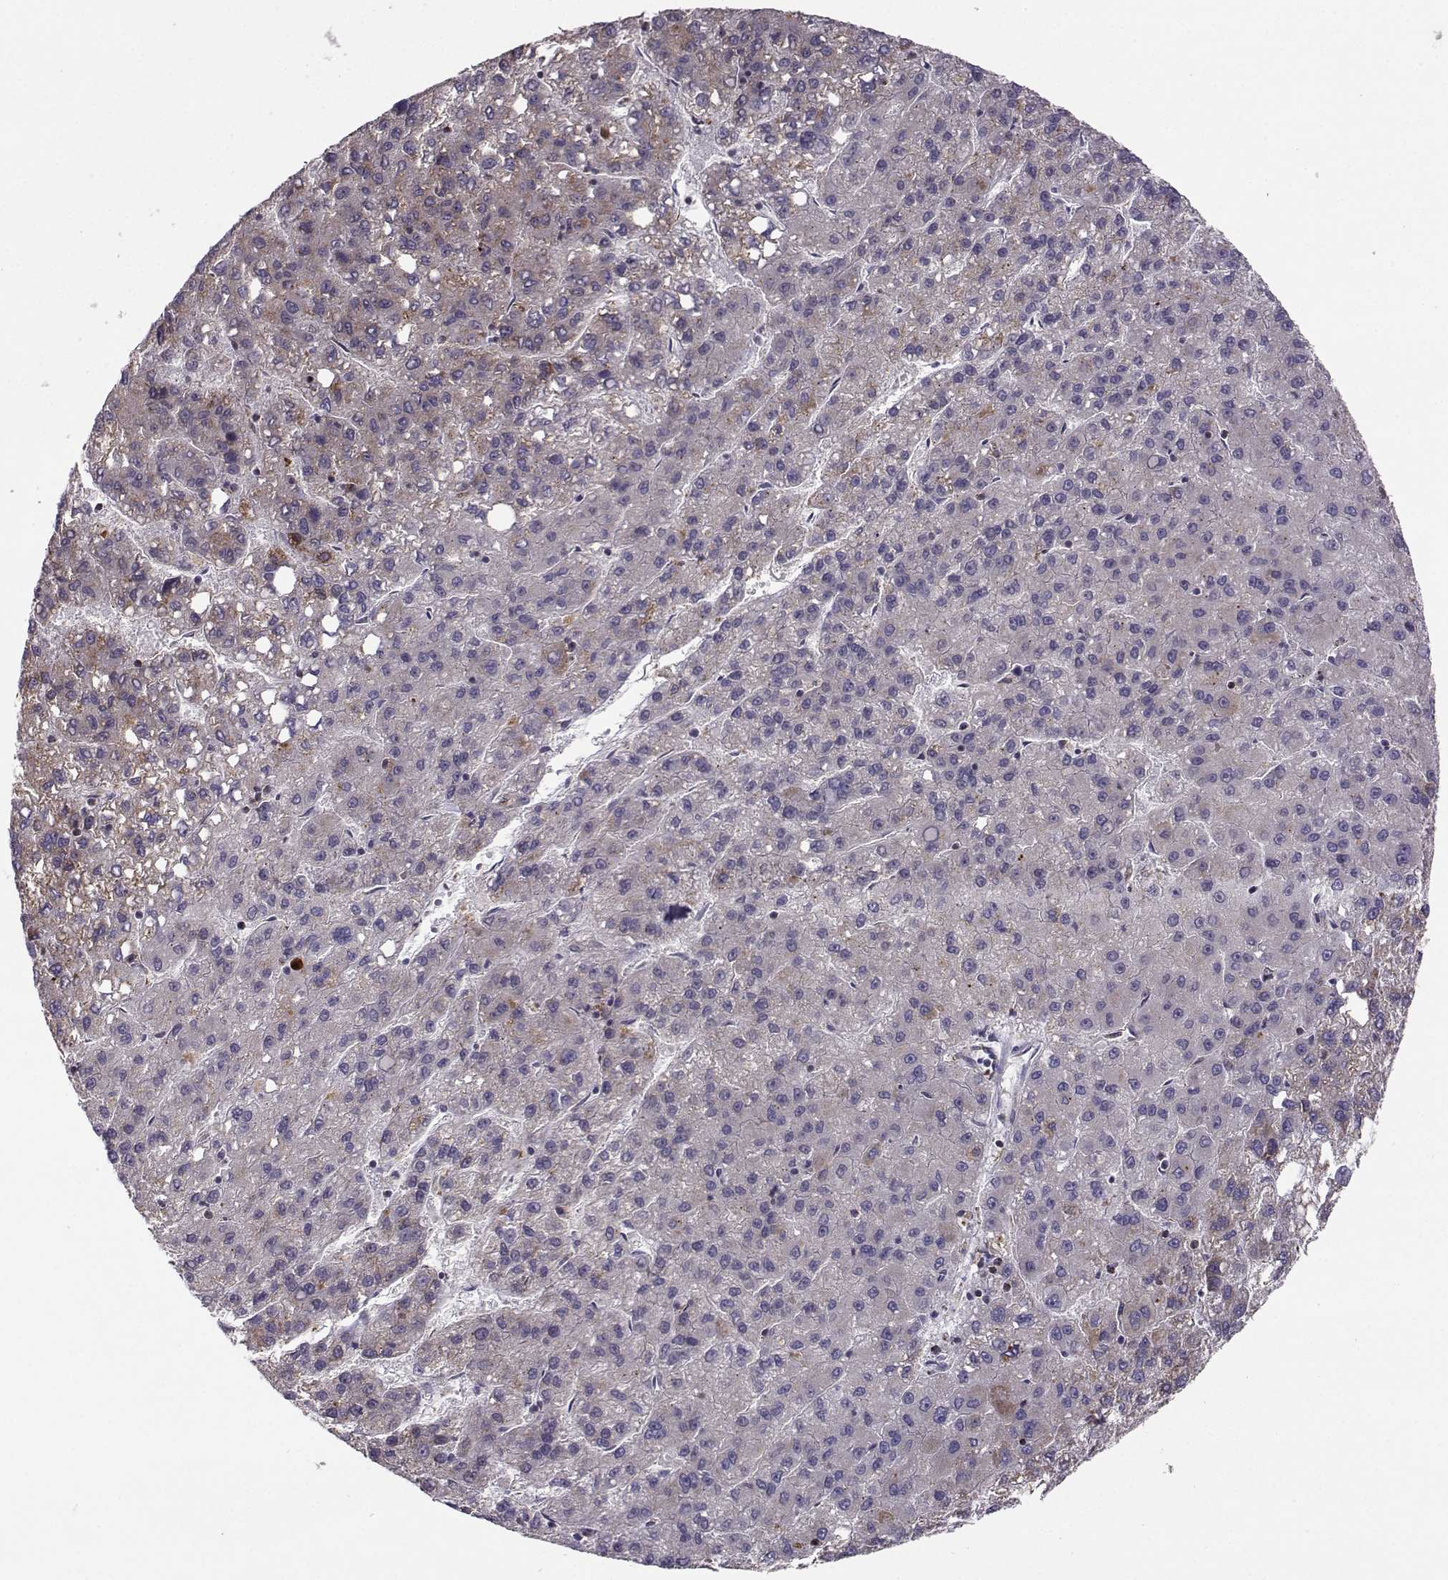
{"staining": {"intensity": "moderate", "quantity": "25%-75%", "location": "cytoplasmic/membranous"}, "tissue": "liver cancer", "cell_type": "Tumor cells", "image_type": "cancer", "snomed": [{"axis": "morphology", "description": "Carcinoma, Hepatocellular, NOS"}, {"axis": "topography", "description": "Liver"}], "caption": "Liver hepatocellular carcinoma stained with immunohistochemistry (IHC) shows moderate cytoplasmic/membranous expression in about 25%-75% of tumor cells.", "gene": "NECAB3", "patient": {"sex": "female", "age": 82}}